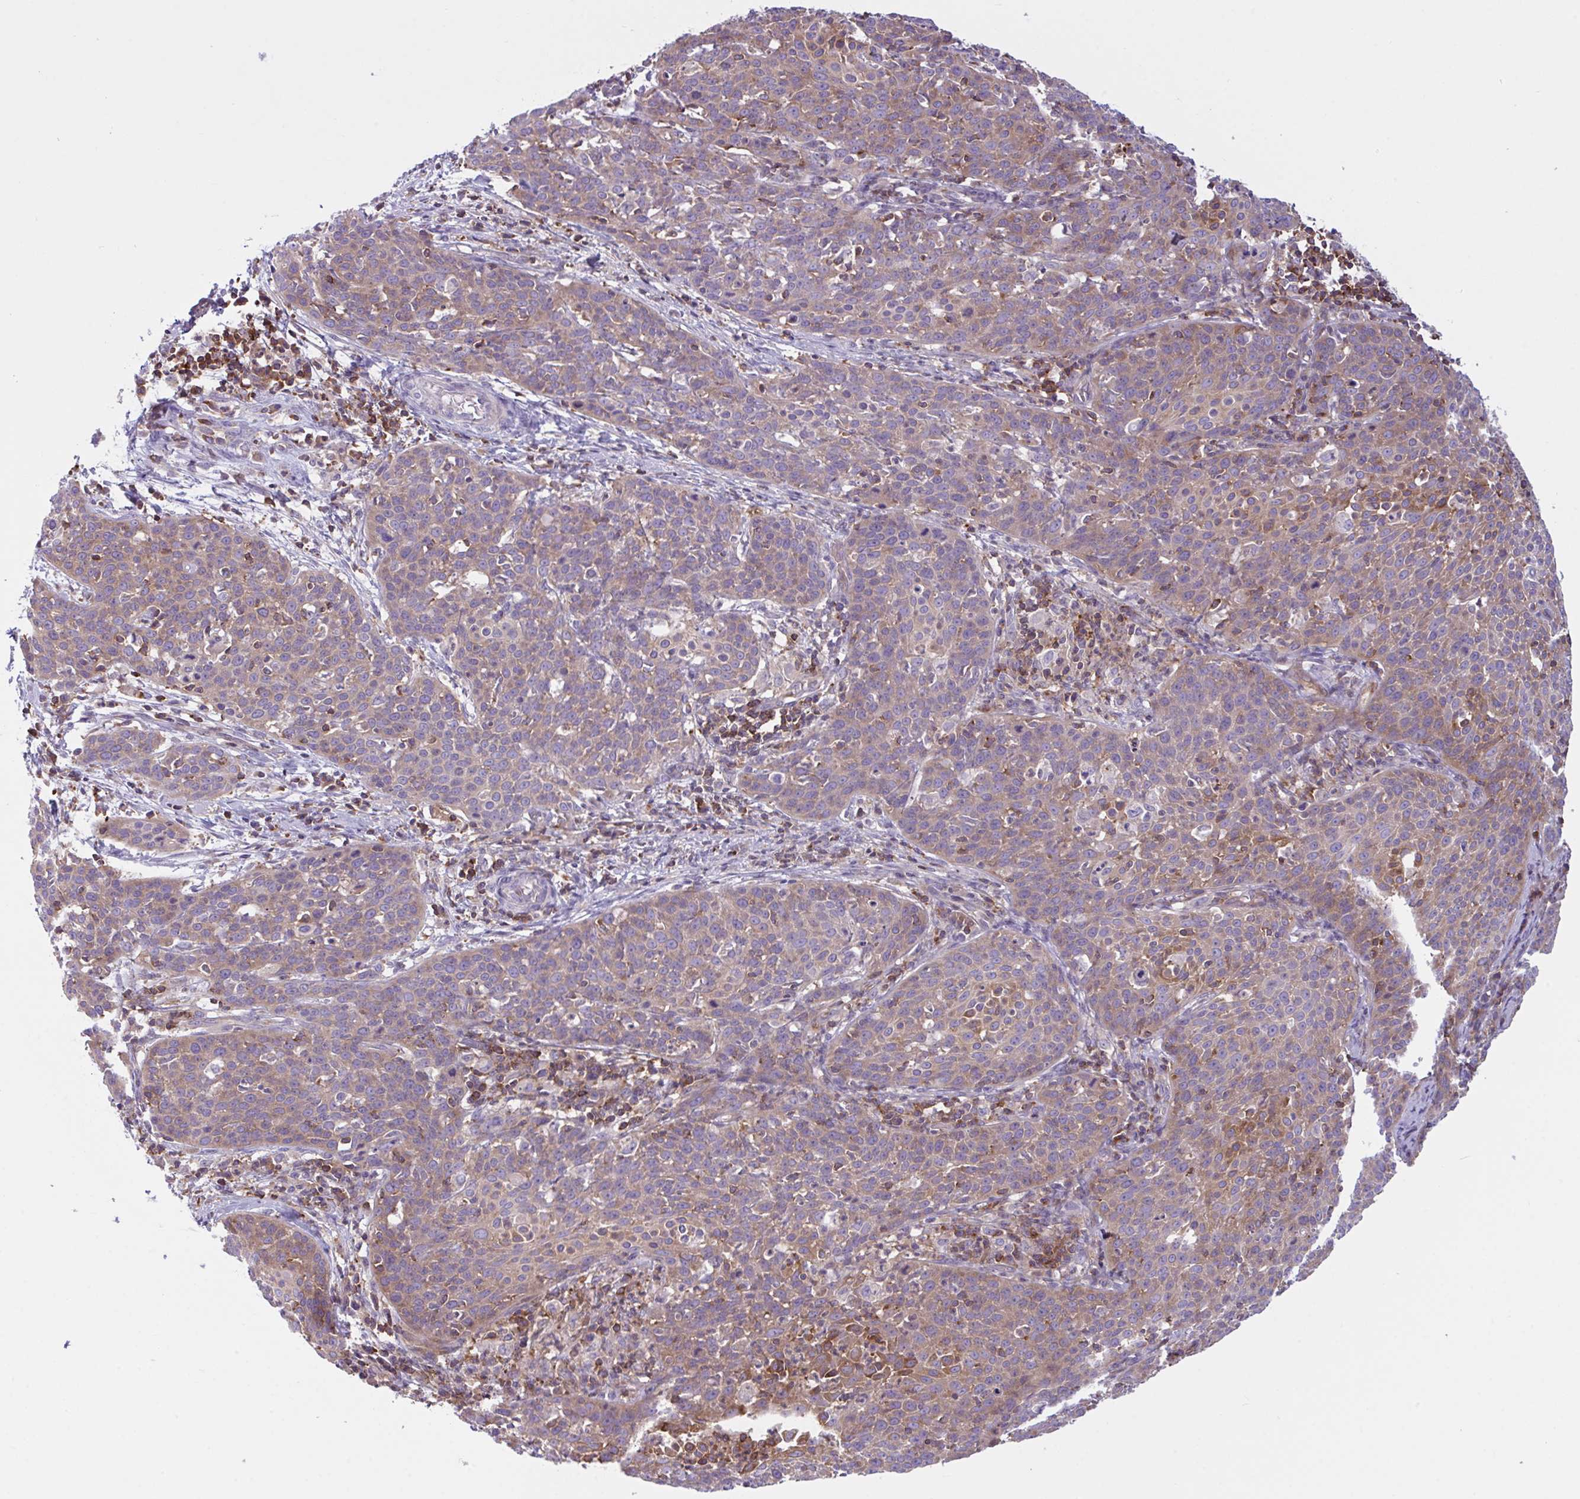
{"staining": {"intensity": "moderate", "quantity": "25%-75%", "location": "cytoplasmic/membranous"}, "tissue": "cervical cancer", "cell_type": "Tumor cells", "image_type": "cancer", "snomed": [{"axis": "morphology", "description": "Squamous cell carcinoma, NOS"}, {"axis": "topography", "description": "Cervix"}], "caption": "About 25%-75% of tumor cells in human cervical cancer (squamous cell carcinoma) display moderate cytoplasmic/membranous protein expression as visualized by brown immunohistochemical staining.", "gene": "TSC22D3", "patient": {"sex": "female", "age": 38}}